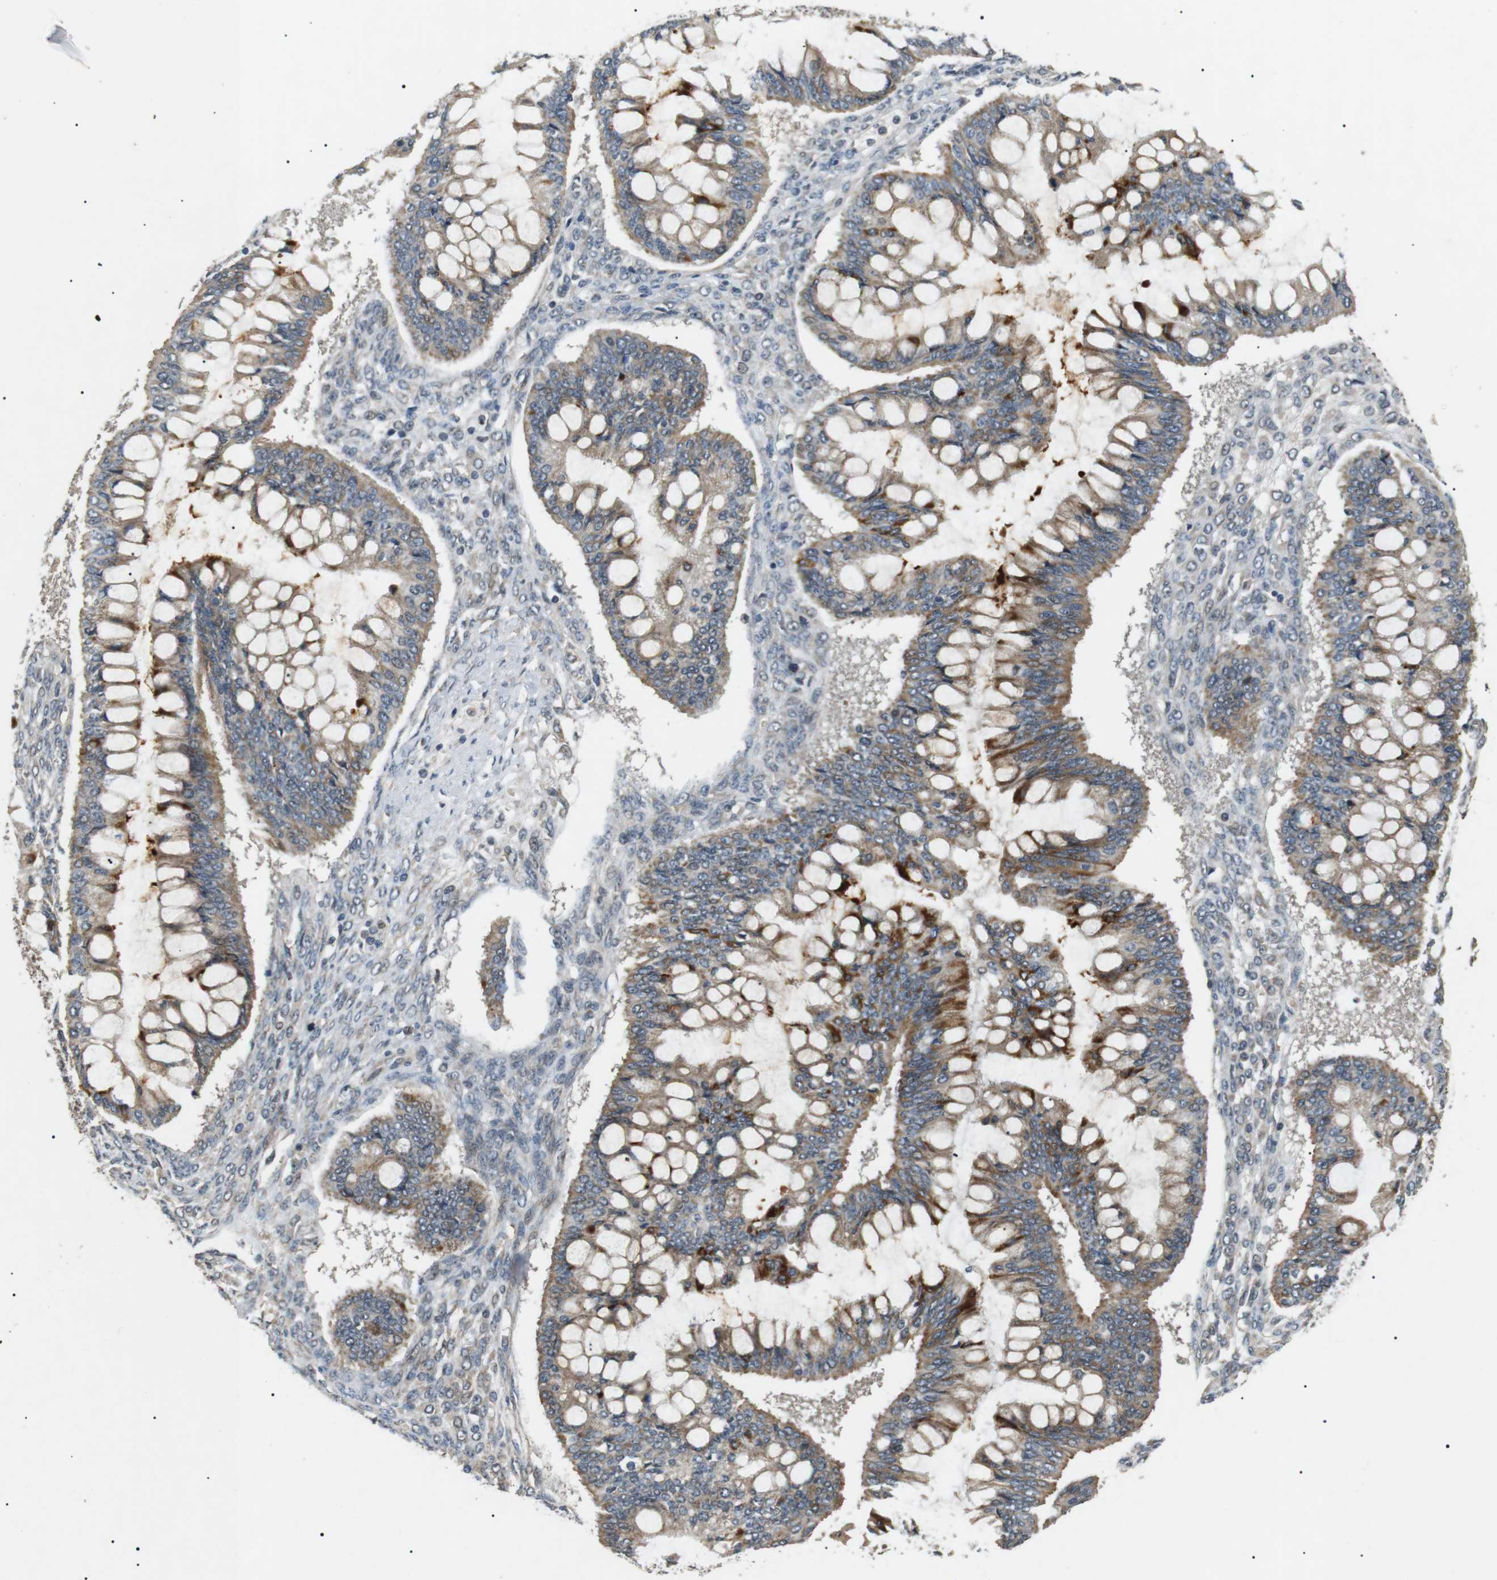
{"staining": {"intensity": "moderate", "quantity": ">75%", "location": "cytoplasmic/membranous"}, "tissue": "ovarian cancer", "cell_type": "Tumor cells", "image_type": "cancer", "snomed": [{"axis": "morphology", "description": "Cystadenocarcinoma, mucinous, NOS"}, {"axis": "topography", "description": "Ovary"}], "caption": "This is an image of immunohistochemistry (IHC) staining of ovarian mucinous cystadenocarcinoma, which shows moderate staining in the cytoplasmic/membranous of tumor cells.", "gene": "HSPA13", "patient": {"sex": "female", "age": 73}}